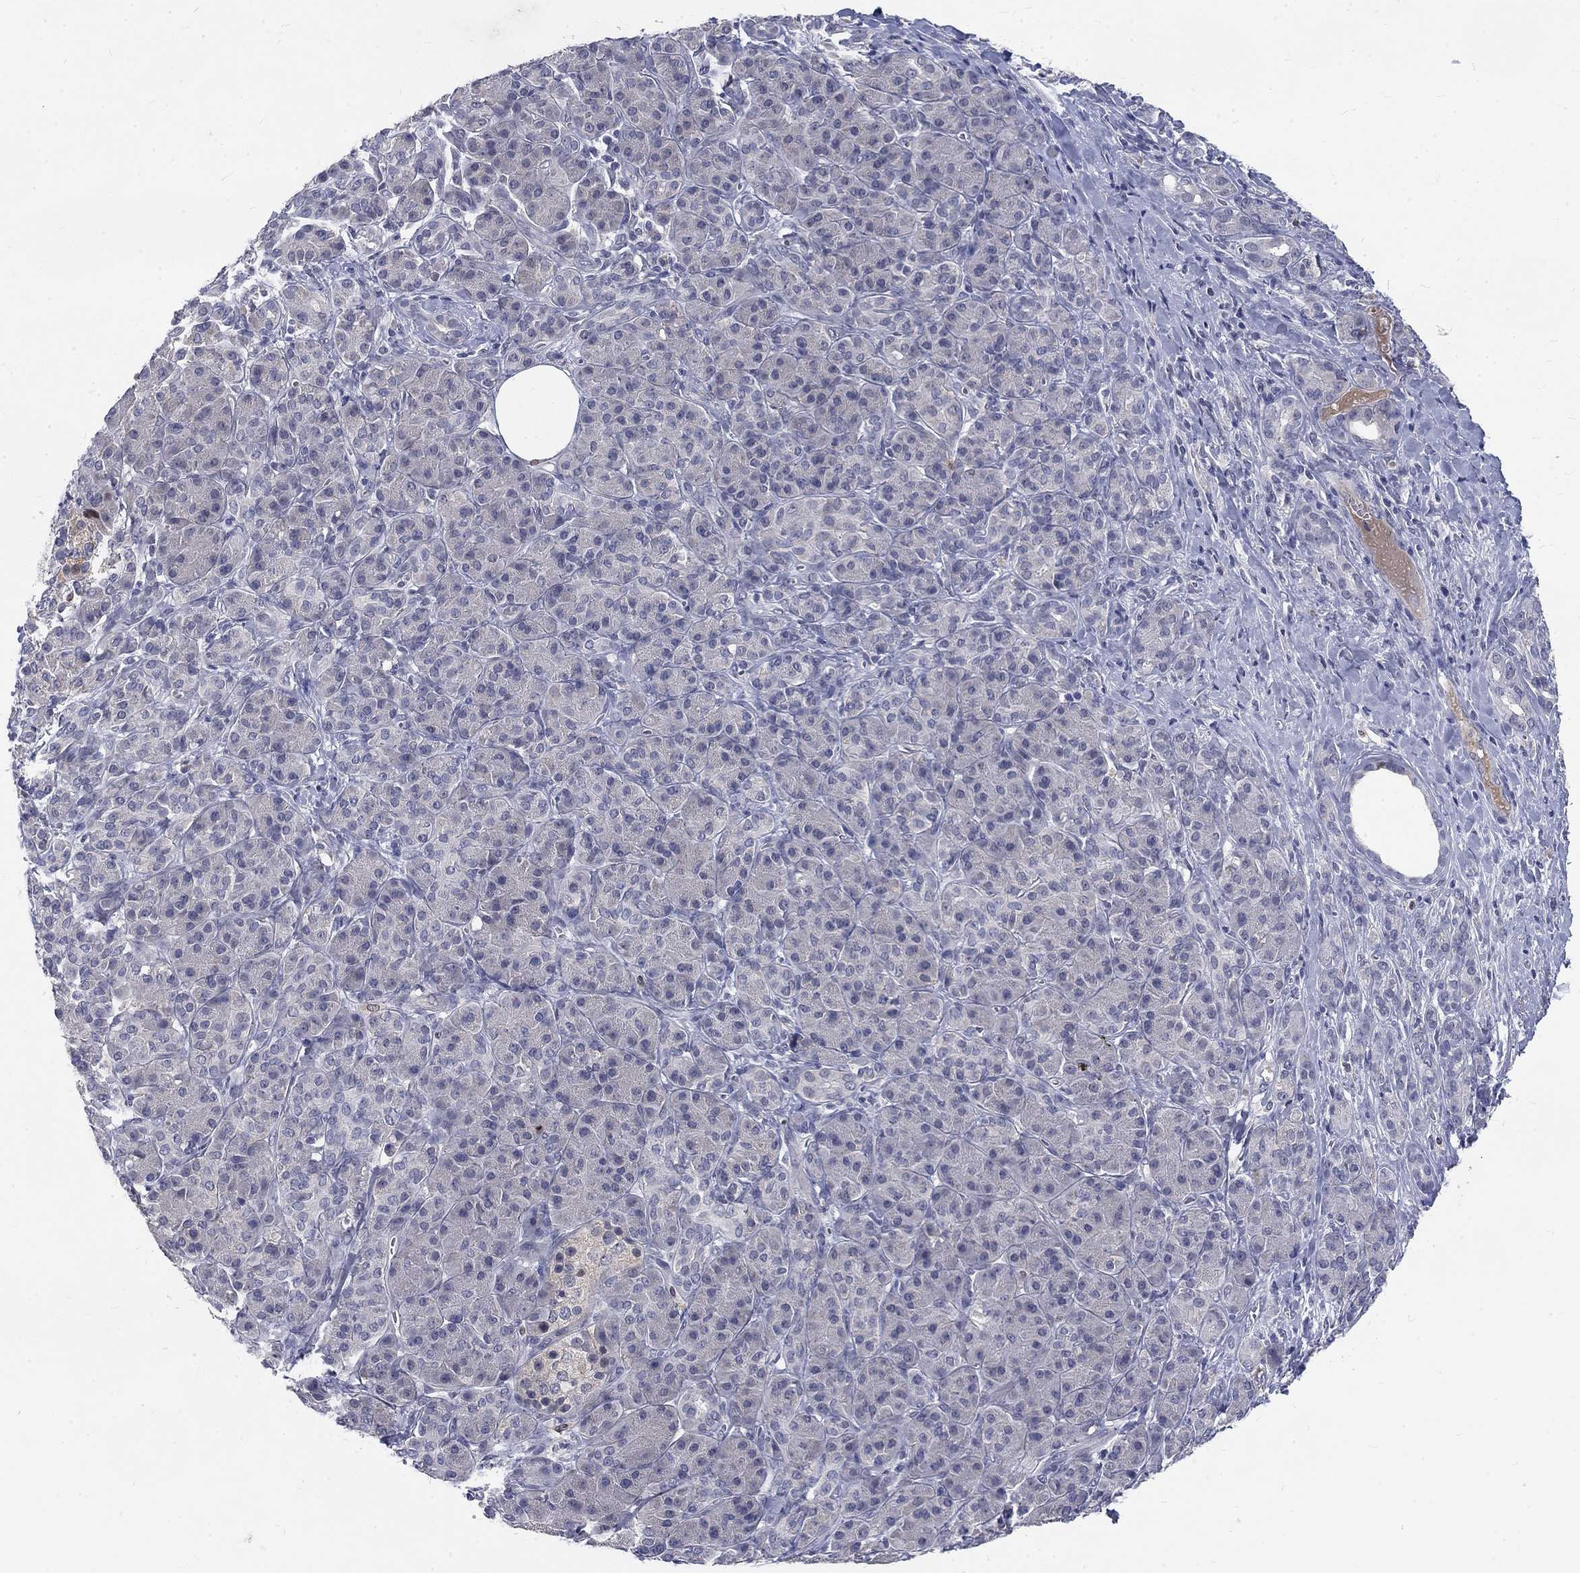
{"staining": {"intensity": "negative", "quantity": "none", "location": "none"}, "tissue": "pancreatic cancer", "cell_type": "Tumor cells", "image_type": "cancer", "snomed": [{"axis": "morphology", "description": "Adenocarcinoma, NOS"}, {"axis": "topography", "description": "Pancreas"}], "caption": "High magnification brightfield microscopy of adenocarcinoma (pancreatic) stained with DAB (brown) and counterstained with hematoxylin (blue): tumor cells show no significant positivity. (Brightfield microscopy of DAB (3,3'-diaminobenzidine) IHC at high magnification).", "gene": "PHKA1", "patient": {"sex": "male", "age": 61}}